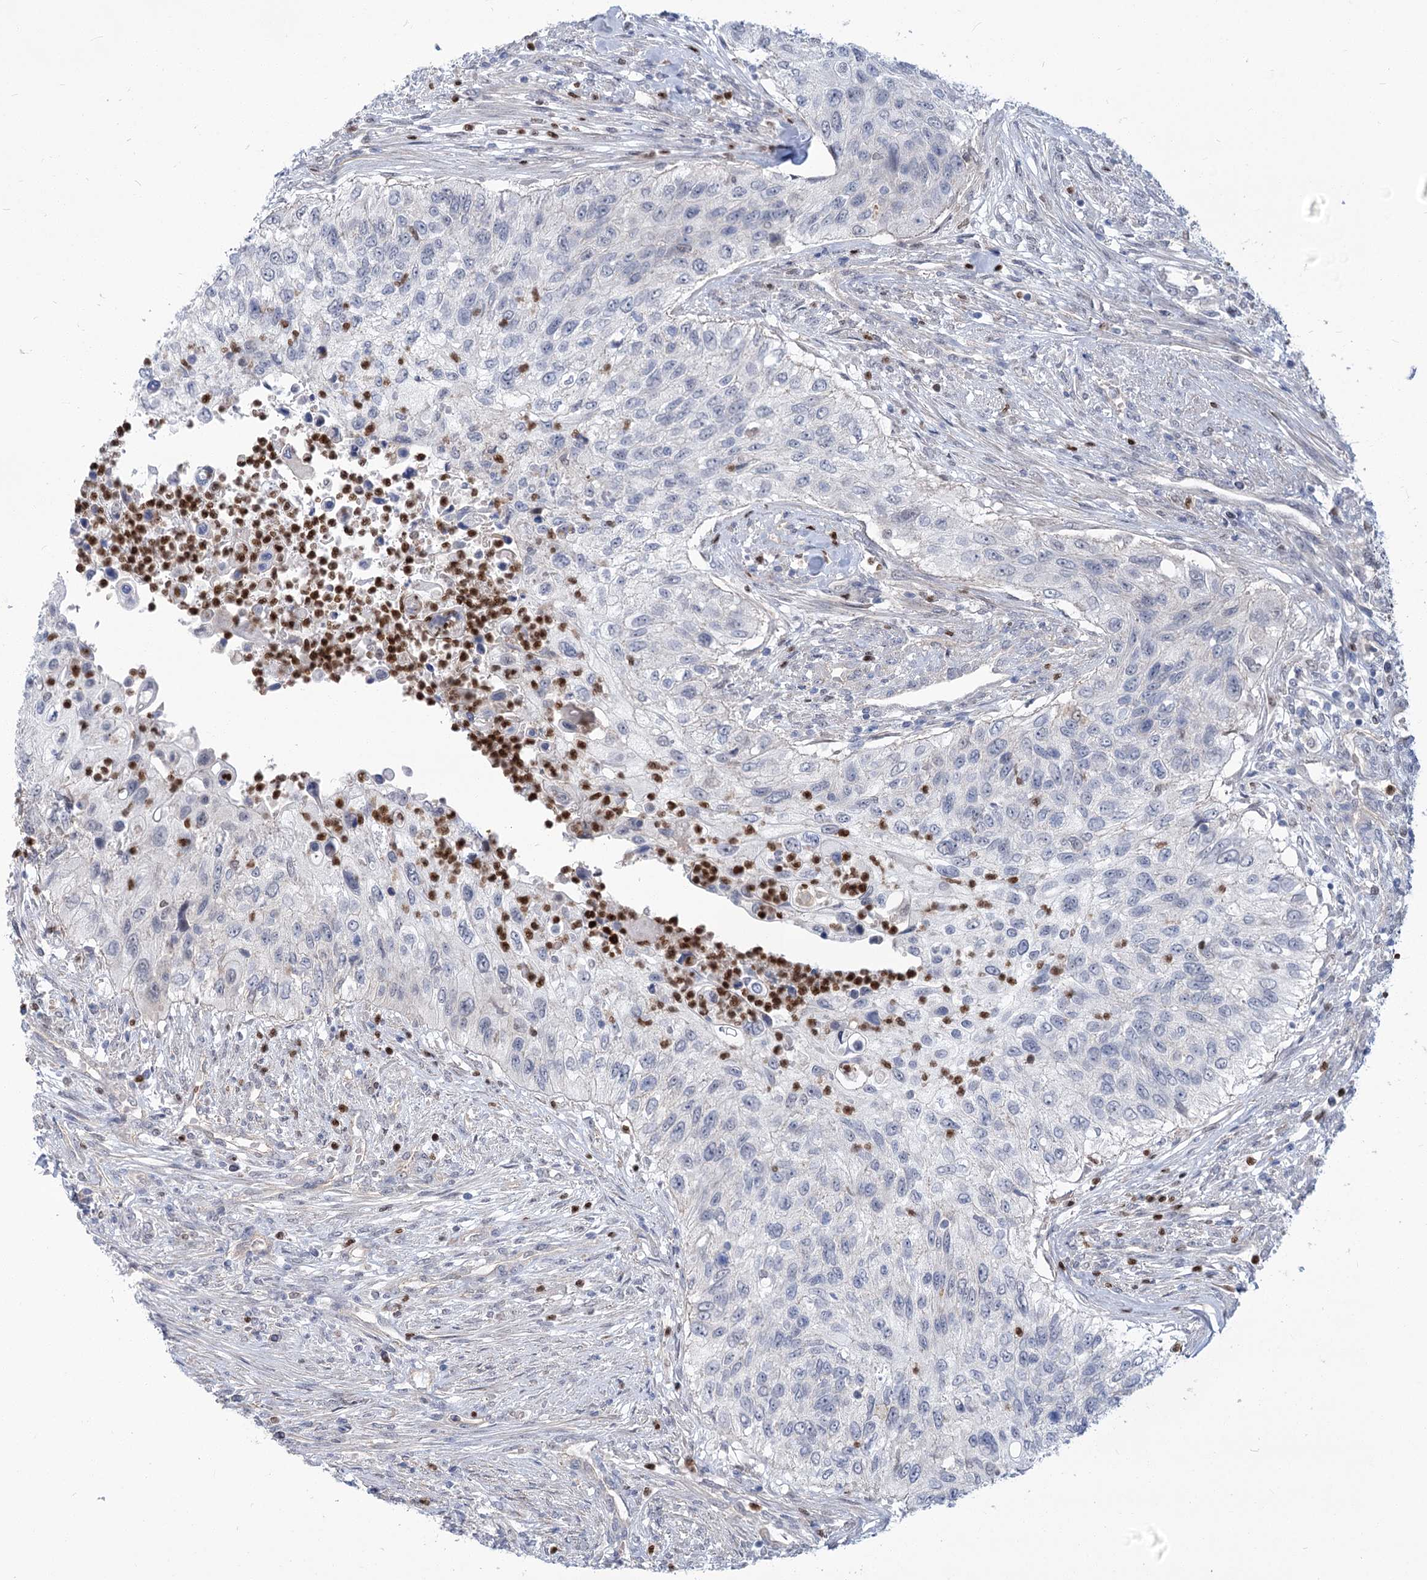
{"staining": {"intensity": "negative", "quantity": "none", "location": "none"}, "tissue": "urothelial cancer", "cell_type": "Tumor cells", "image_type": "cancer", "snomed": [{"axis": "morphology", "description": "Urothelial carcinoma, High grade"}, {"axis": "topography", "description": "Urinary bladder"}], "caption": "Immunohistochemistry micrograph of human urothelial cancer stained for a protein (brown), which reveals no expression in tumor cells.", "gene": "THAP6", "patient": {"sex": "female", "age": 60}}